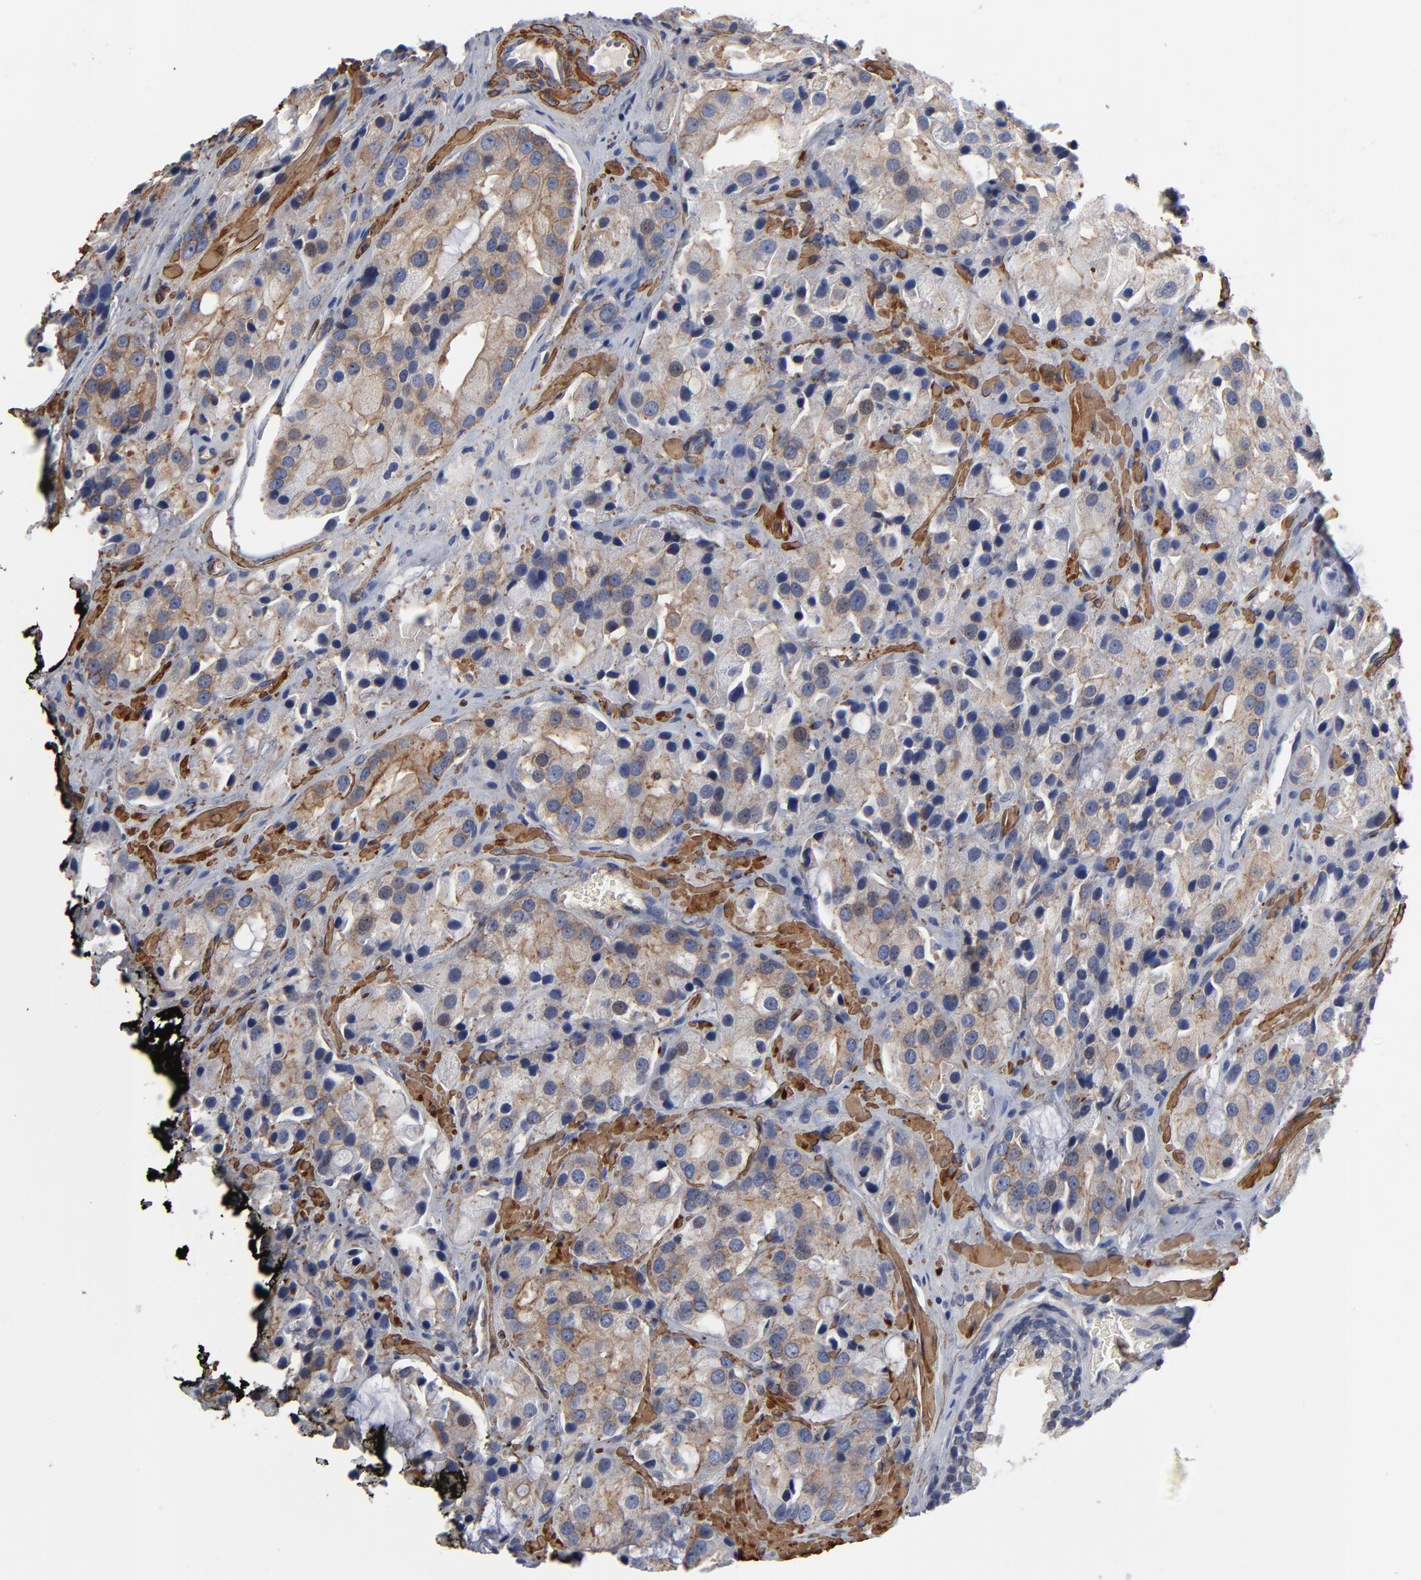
{"staining": {"intensity": "moderate", "quantity": ">75%", "location": "cytoplasmic/membranous"}, "tissue": "prostate cancer", "cell_type": "Tumor cells", "image_type": "cancer", "snomed": [{"axis": "morphology", "description": "Adenocarcinoma, High grade"}, {"axis": "topography", "description": "Prostate"}], "caption": "IHC of prostate cancer (high-grade adenocarcinoma) demonstrates medium levels of moderate cytoplasmic/membranous expression in approximately >75% of tumor cells.", "gene": "ACTA2", "patient": {"sex": "male", "age": 70}}